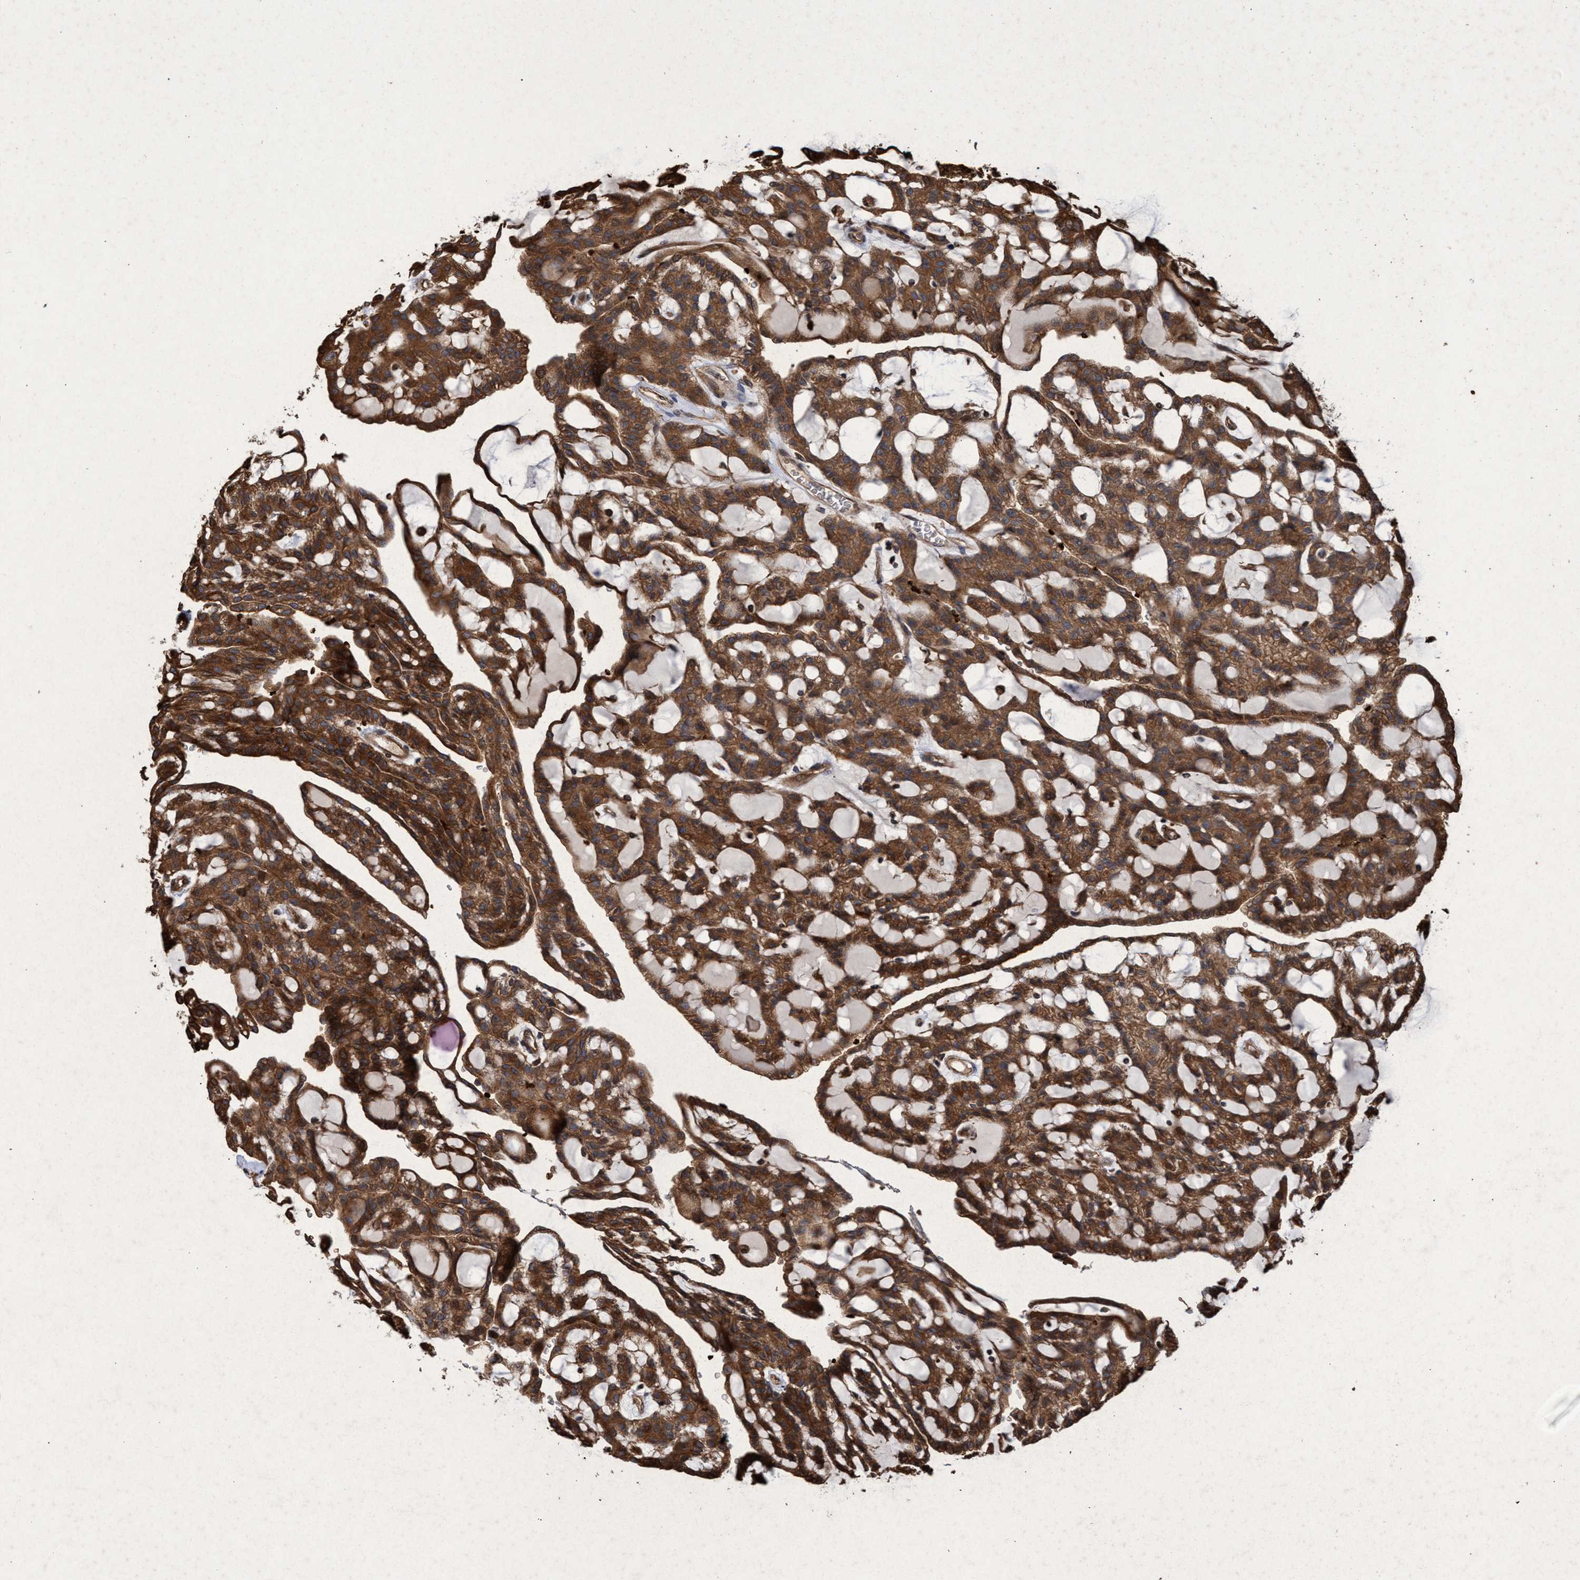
{"staining": {"intensity": "strong", "quantity": ">75%", "location": "cytoplasmic/membranous"}, "tissue": "renal cancer", "cell_type": "Tumor cells", "image_type": "cancer", "snomed": [{"axis": "morphology", "description": "Adenocarcinoma, NOS"}, {"axis": "topography", "description": "Kidney"}], "caption": "Immunohistochemistry photomicrograph of renal cancer stained for a protein (brown), which displays high levels of strong cytoplasmic/membranous positivity in approximately >75% of tumor cells.", "gene": "CHMP6", "patient": {"sex": "male", "age": 63}}